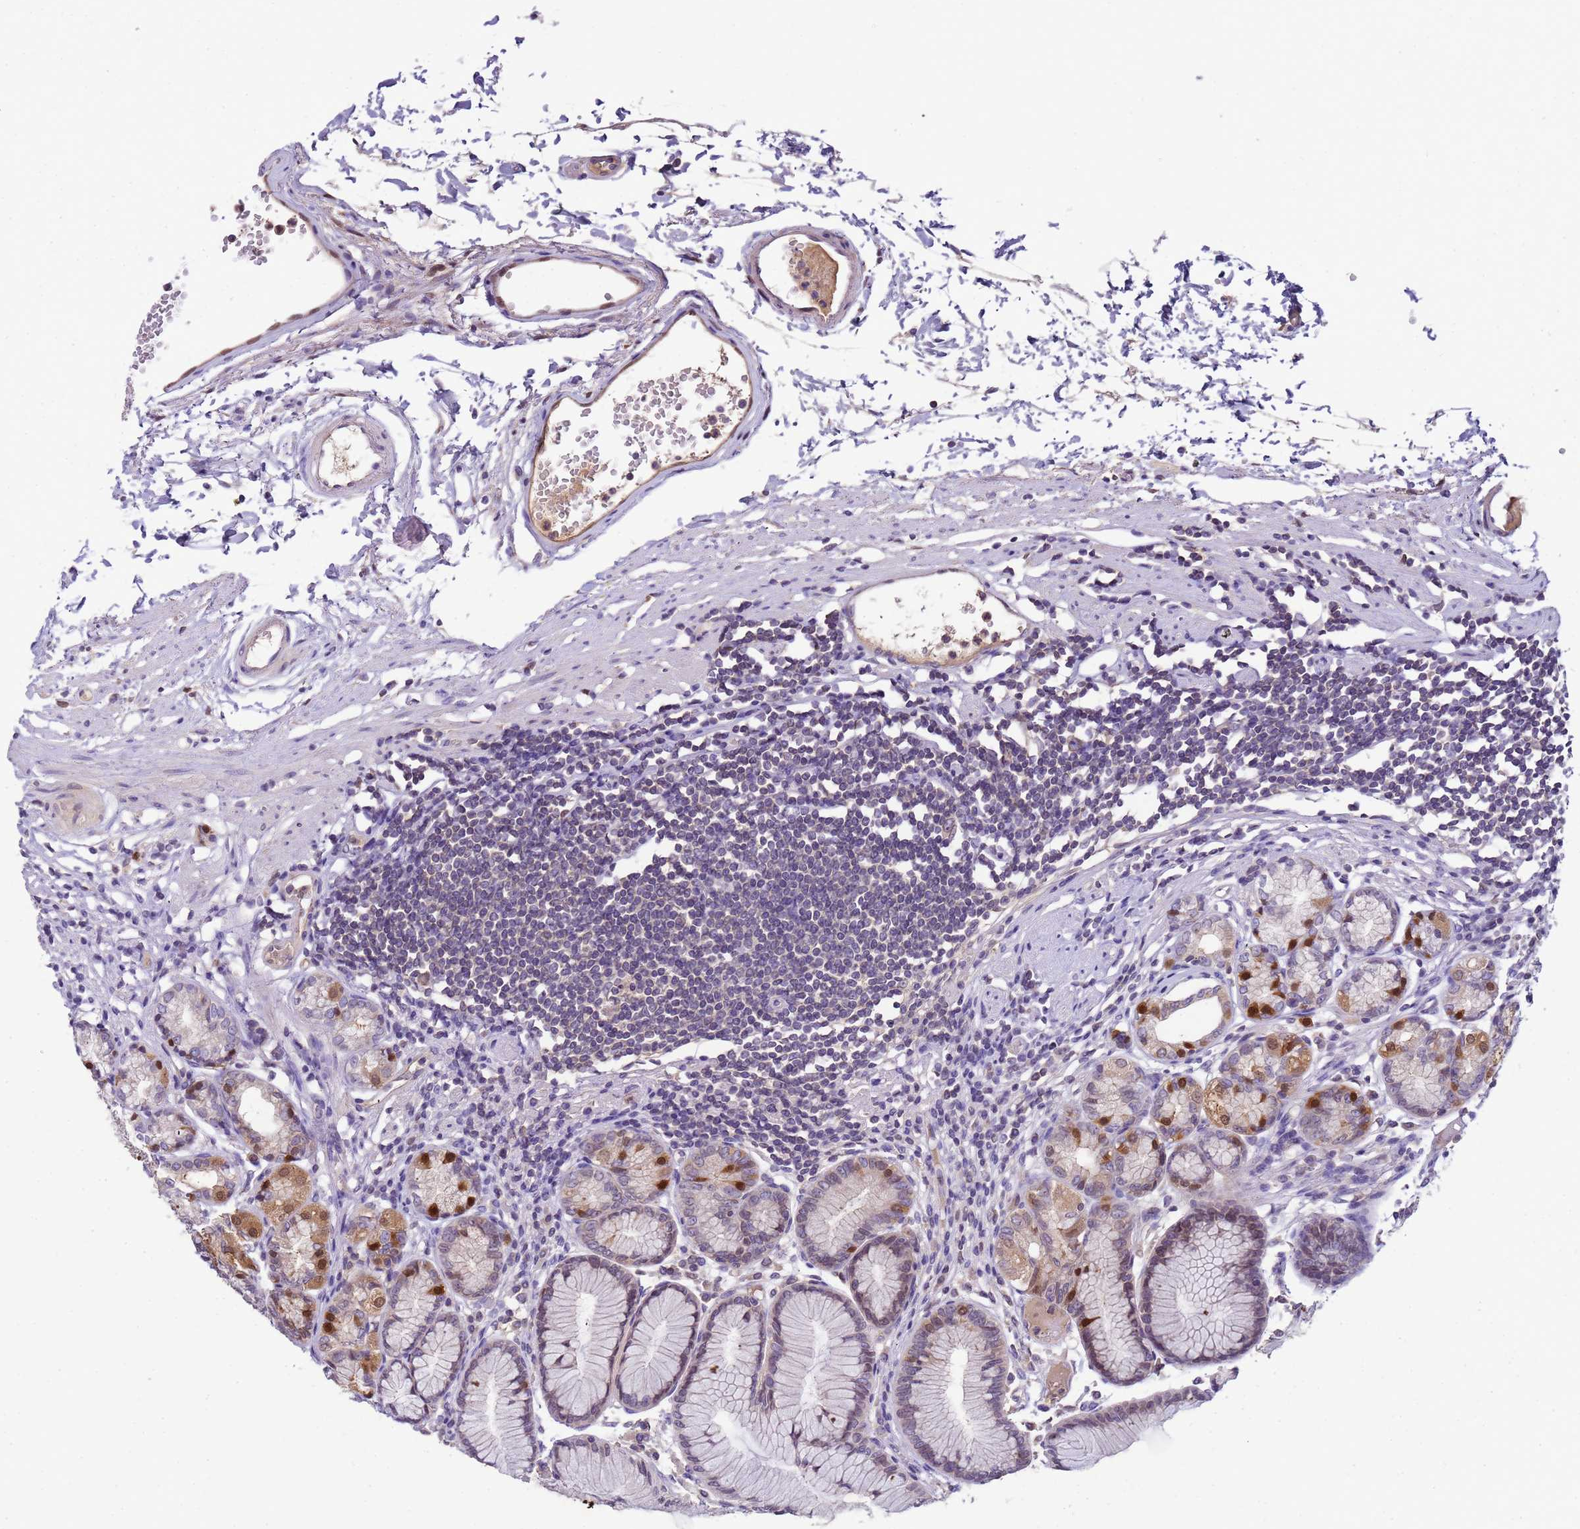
{"staining": {"intensity": "strong", "quantity": "<25%", "location": "cytoplasmic/membranous,nuclear"}, "tissue": "stomach", "cell_type": "Glandular cells", "image_type": "normal", "snomed": [{"axis": "morphology", "description": "Normal tissue, NOS"}, {"axis": "topography", "description": "Stomach"}], "caption": "Brown immunohistochemical staining in benign human stomach displays strong cytoplasmic/membranous,nuclear expression in approximately <25% of glandular cells.", "gene": "PLCXD3", "patient": {"sex": "female", "age": 57}}